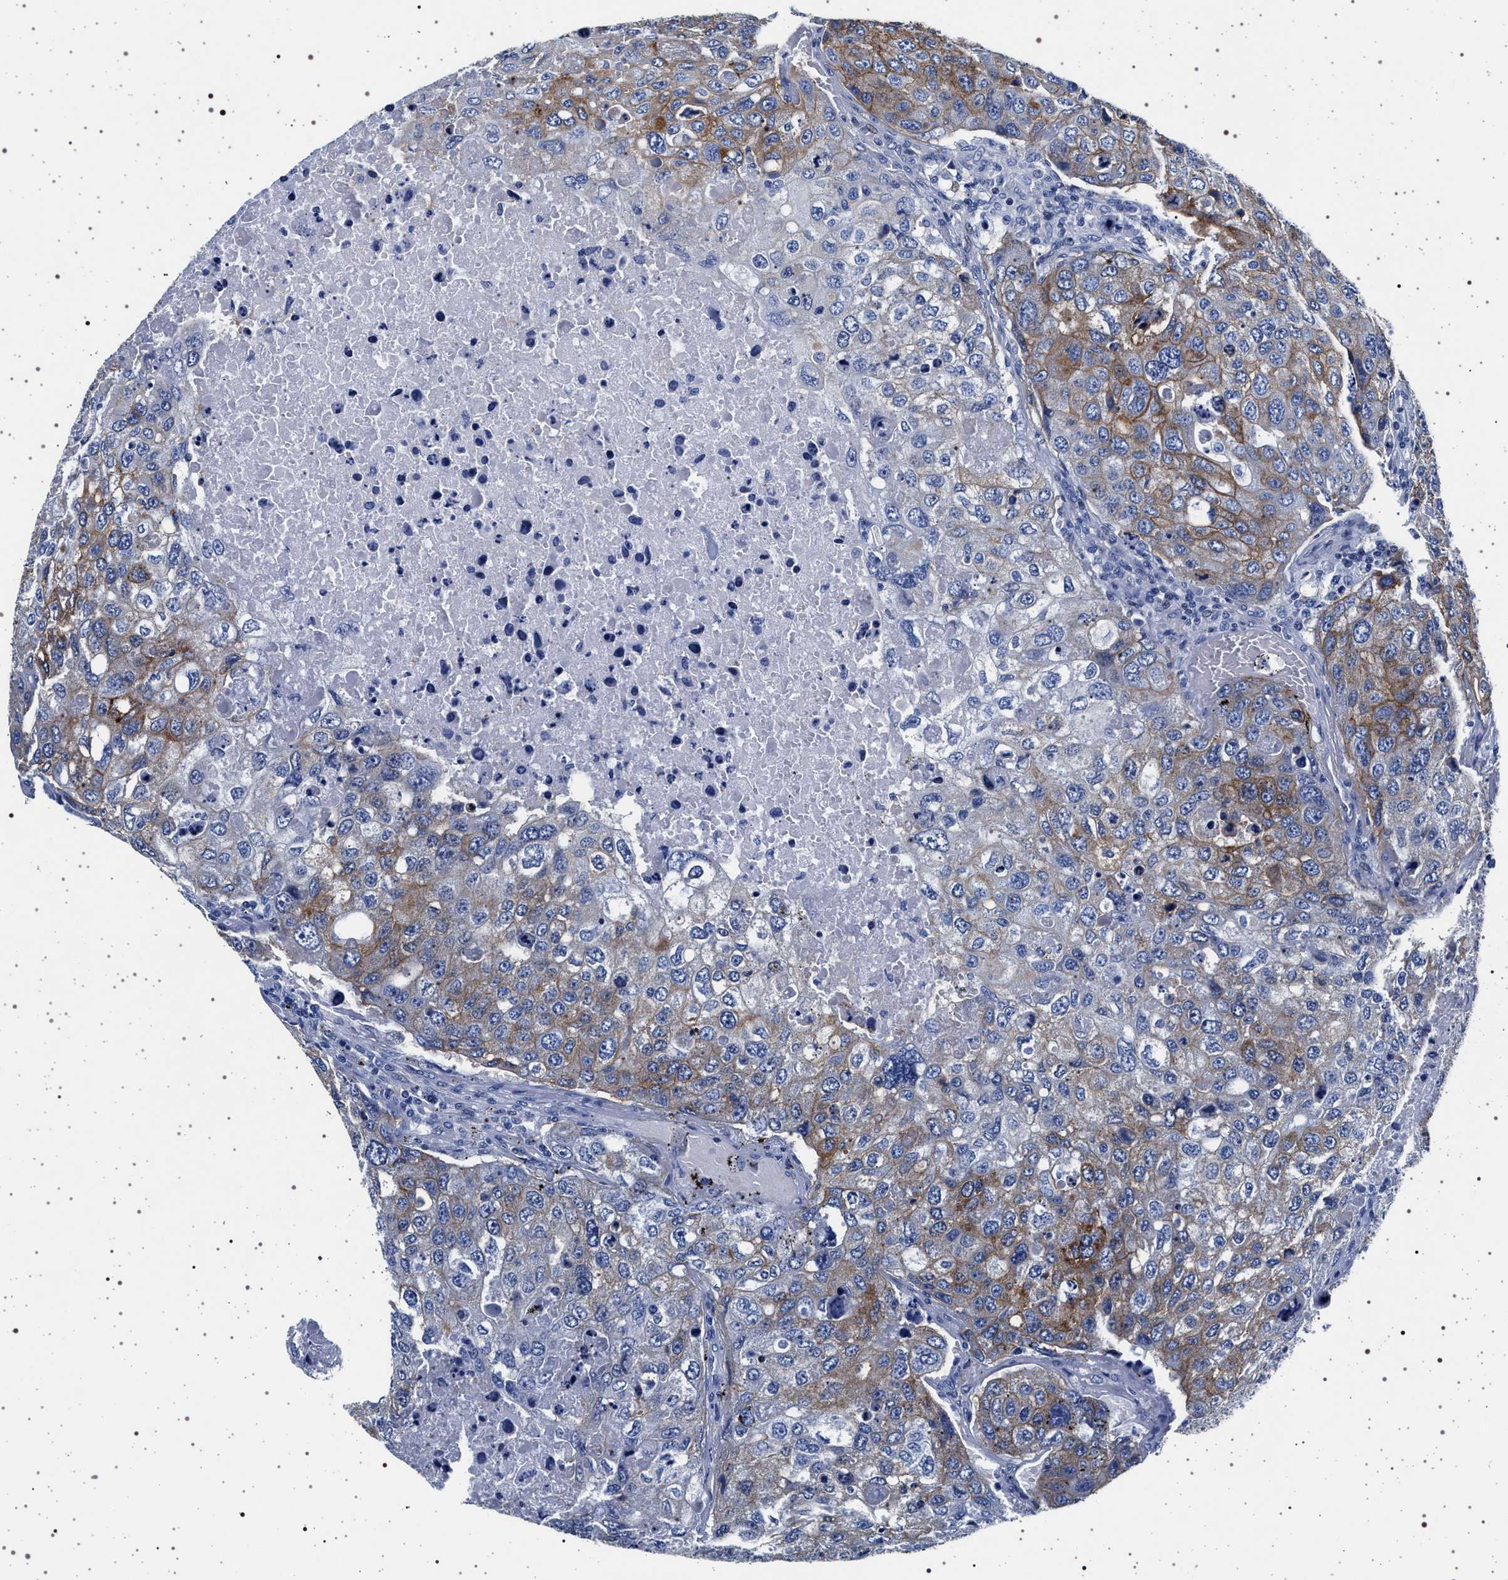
{"staining": {"intensity": "weak", "quantity": ">75%", "location": "cytoplasmic/membranous"}, "tissue": "urothelial cancer", "cell_type": "Tumor cells", "image_type": "cancer", "snomed": [{"axis": "morphology", "description": "Urothelial carcinoma, High grade"}, {"axis": "topography", "description": "Lymph node"}, {"axis": "topography", "description": "Urinary bladder"}], "caption": "A photomicrograph of human urothelial cancer stained for a protein reveals weak cytoplasmic/membranous brown staining in tumor cells.", "gene": "SLC9A1", "patient": {"sex": "male", "age": 51}}